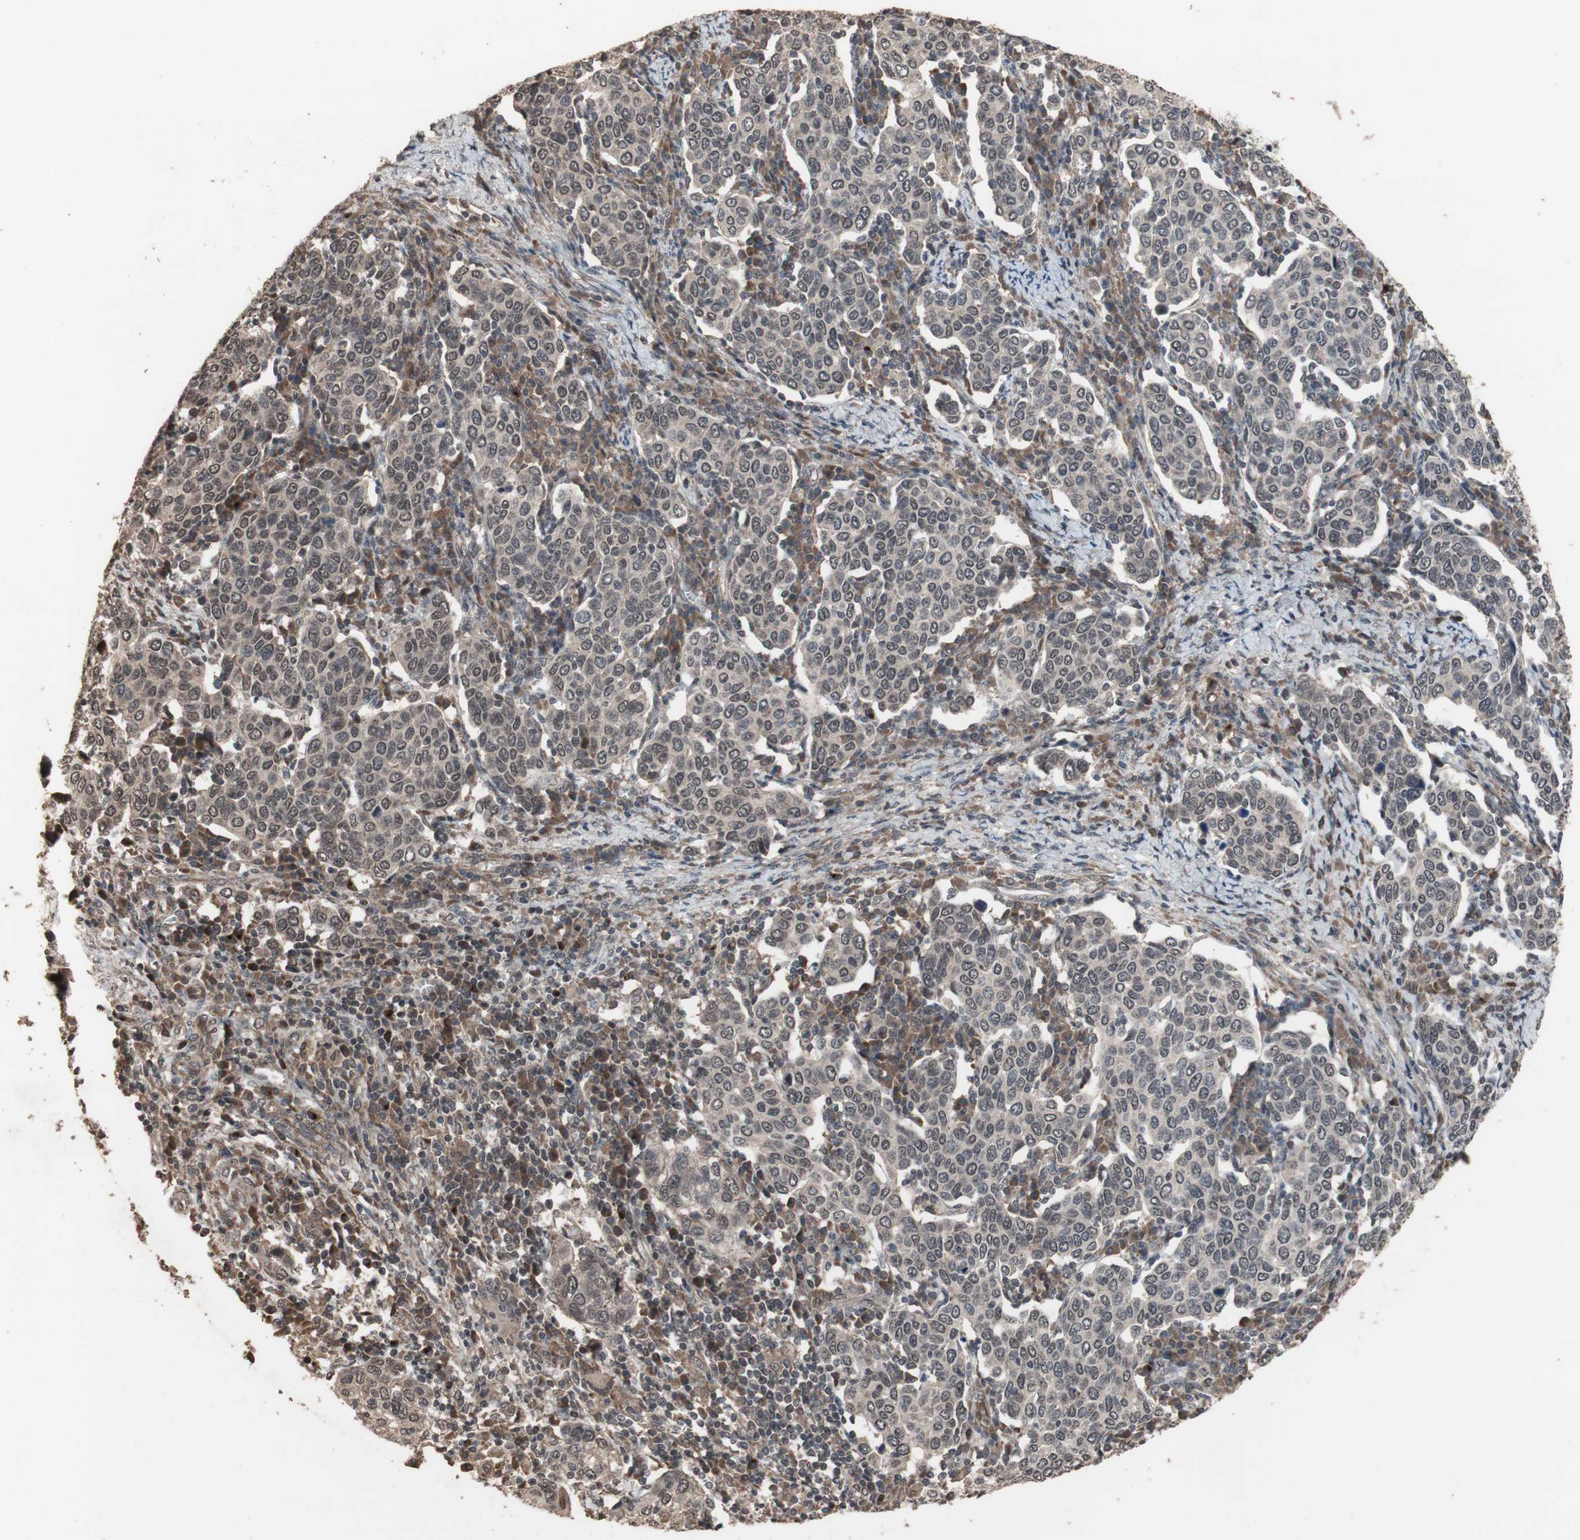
{"staining": {"intensity": "moderate", "quantity": ">75%", "location": "cytoplasmic/membranous,nuclear"}, "tissue": "cervical cancer", "cell_type": "Tumor cells", "image_type": "cancer", "snomed": [{"axis": "morphology", "description": "Squamous cell carcinoma, NOS"}, {"axis": "topography", "description": "Cervix"}], "caption": "Brown immunohistochemical staining in cervical cancer shows moderate cytoplasmic/membranous and nuclear expression in about >75% of tumor cells. (Brightfield microscopy of DAB IHC at high magnification).", "gene": "KANSL1", "patient": {"sex": "female", "age": 40}}